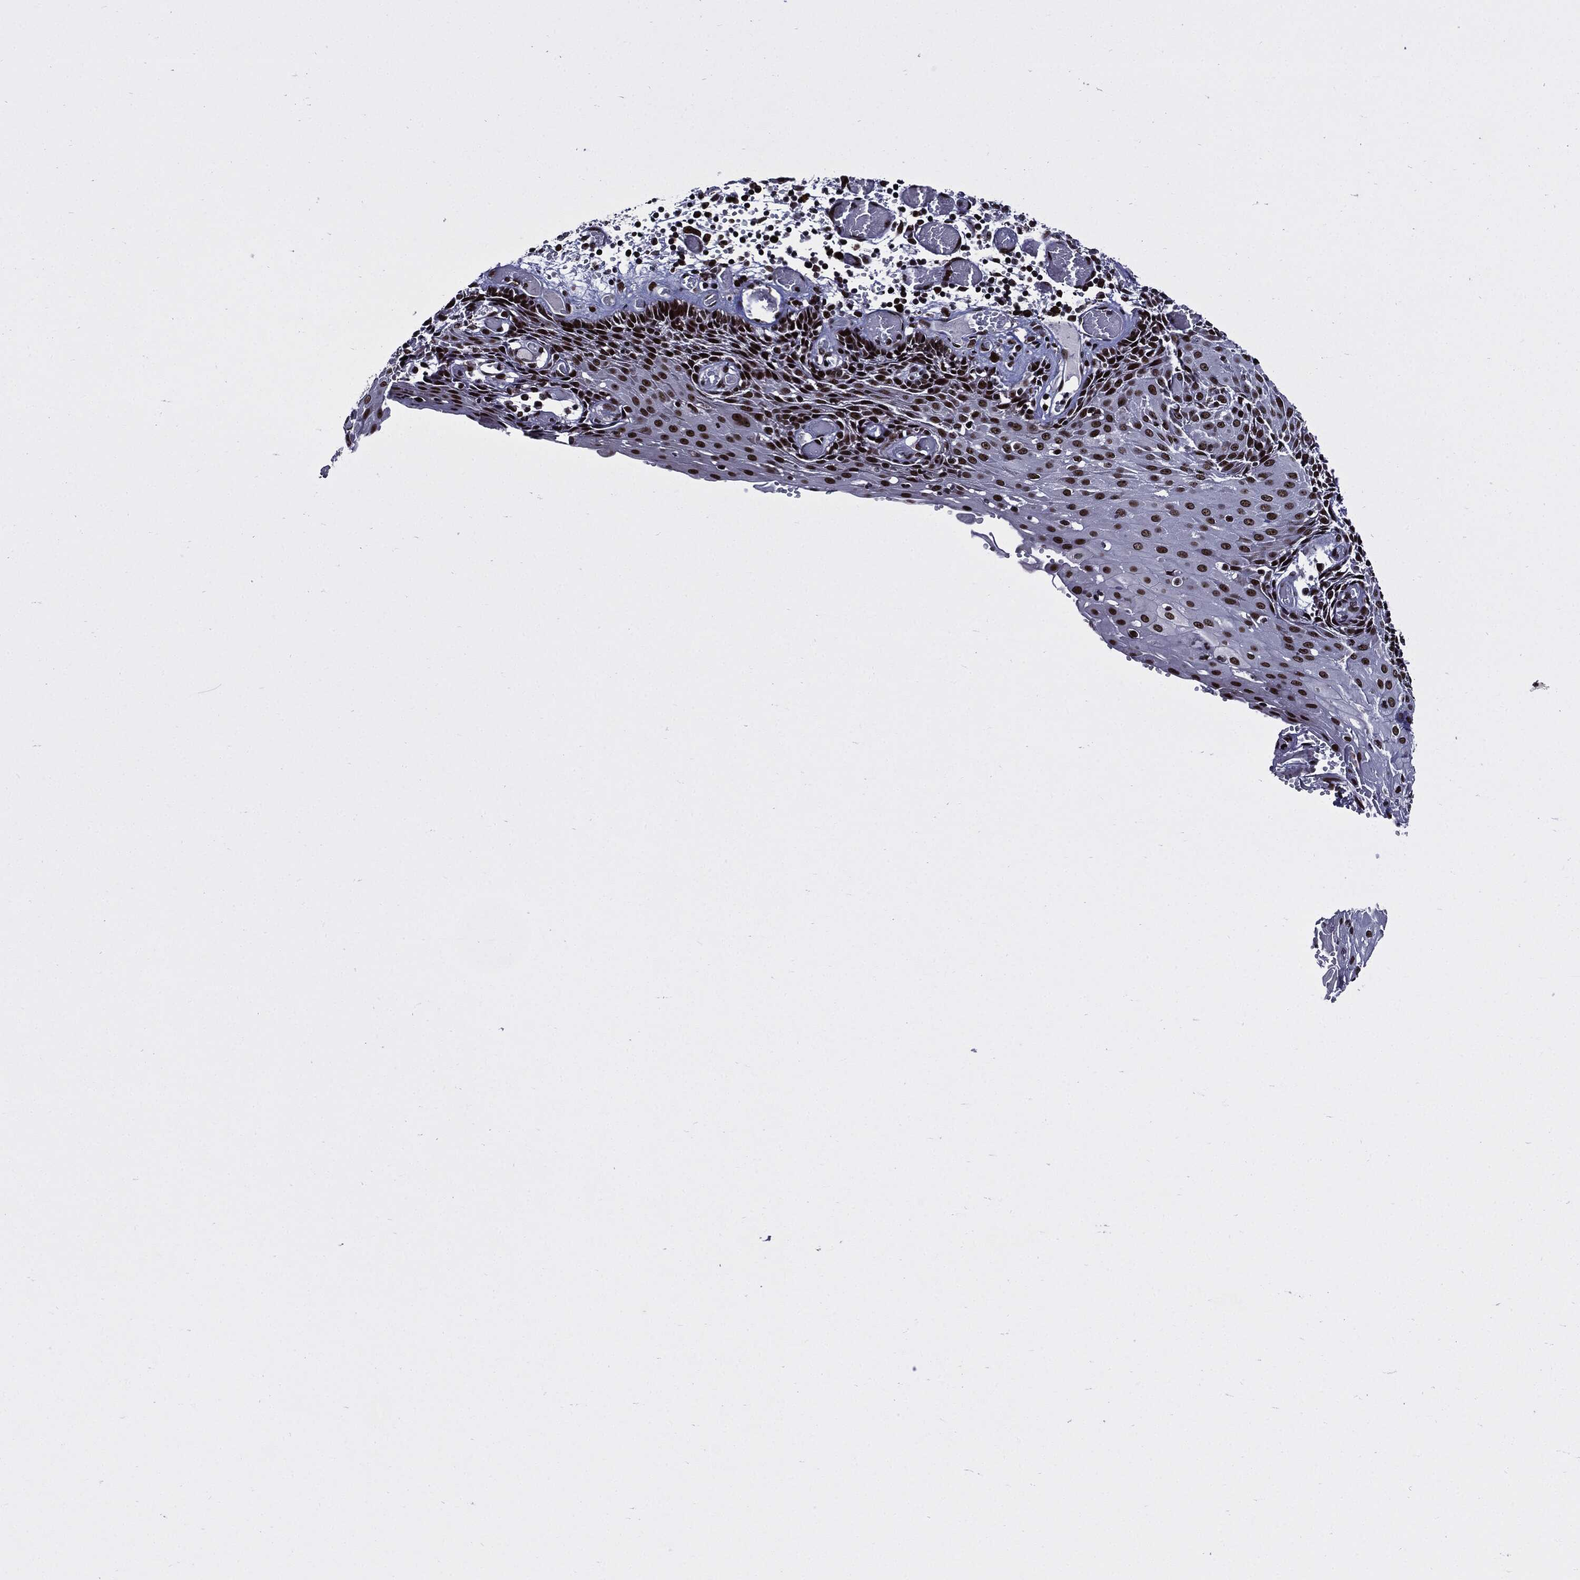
{"staining": {"intensity": "strong", "quantity": ">75%", "location": "nuclear"}, "tissue": "esophagus", "cell_type": "Squamous epithelial cells", "image_type": "normal", "snomed": [{"axis": "morphology", "description": "Normal tissue, NOS"}, {"axis": "topography", "description": "Esophagus"}], "caption": "Squamous epithelial cells exhibit high levels of strong nuclear positivity in about >75% of cells in benign human esophagus. The staining was performed using DAB (3,3'-diaminobenzidine) to visualize the protein expression in brown, while the nuclei were stained in blue with hematoxylin (Magnification: 20x).", "gene": "ZFP91", "patient": {"sex": "male", "age": 58}}